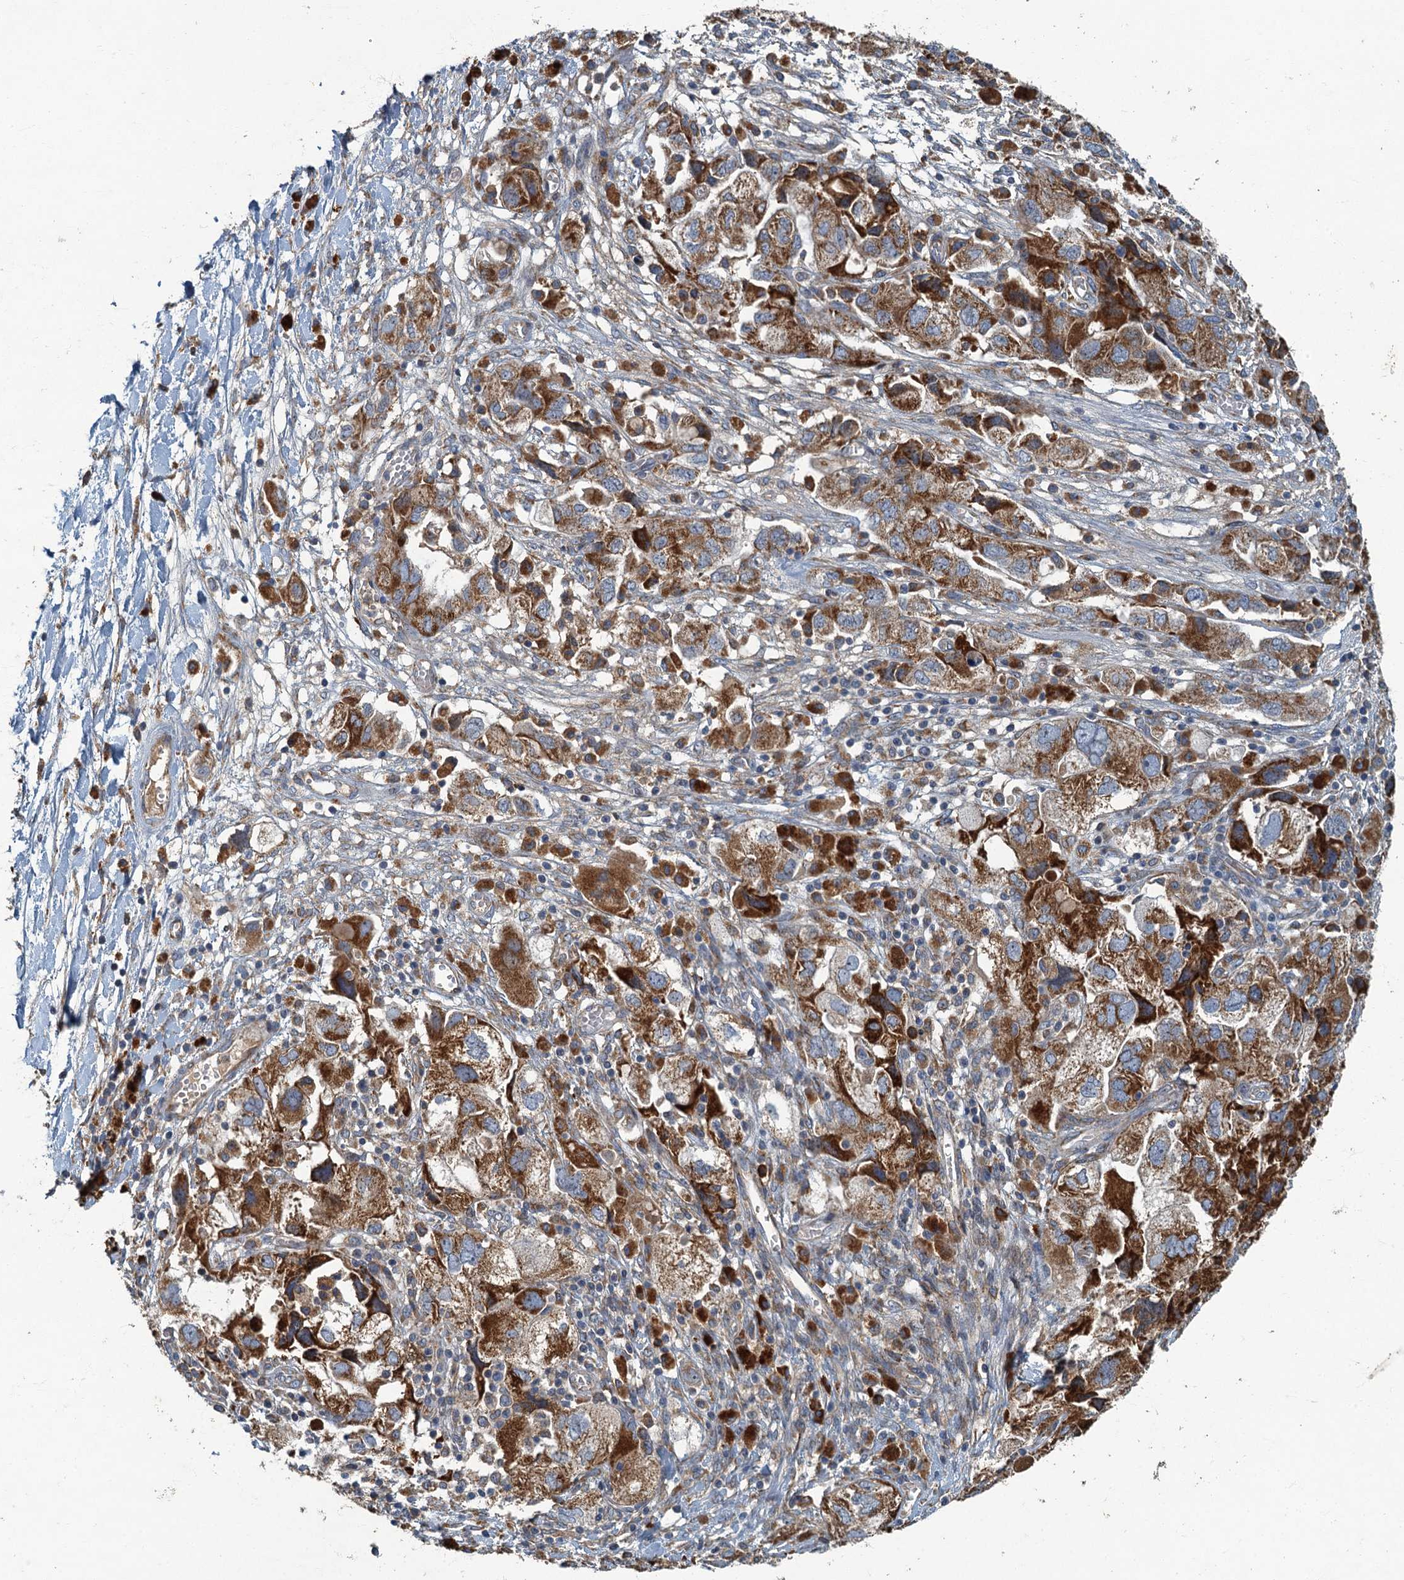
{"staining": {"intensity": "strong", "quantity": ">75%", "location": "cytoplasmic/membranous"}, "tissue": "ovarian cancer", "cell_type": "Tumor cells", "image_type": "cancer", "snomed": [{"axis": "morphology", "description": "Carcinoma, NOS"}, {"axis": "morphology", "description": "Cystadenocarcinoma, serous, NOS"}, {"axis": "topography", "description": "Ovary"}], "caption": "This histopathology image displays immunohistochemistry (IHC) staining of human ovarian cancer, with high strong cytoplasmic/membranous expression in about >75% of tumor cells.", "gene": "SPDYC", "patient": {"sex": "female", "age": 69}}